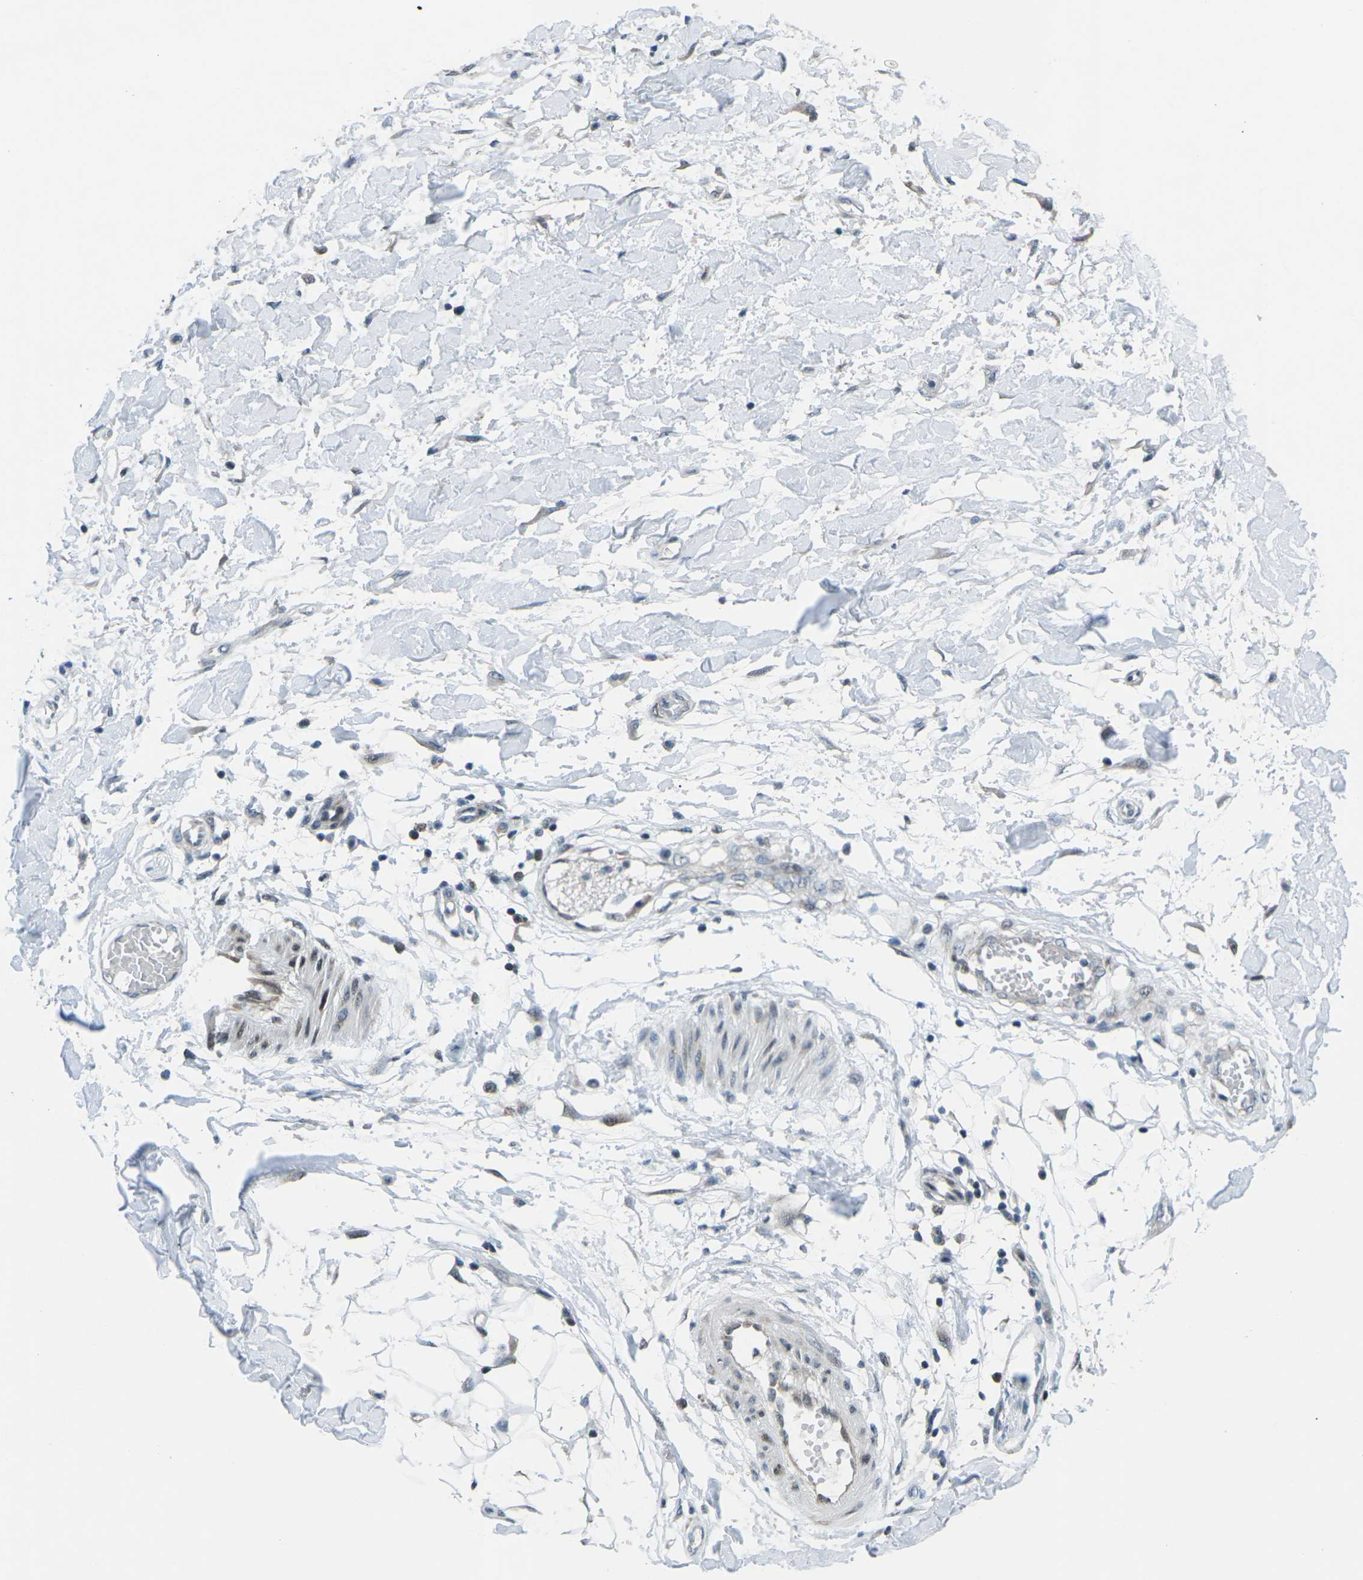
{"staining": {"intensity": "negative", "quantity": "none", "location": "none"}, "tissue": "adipose tissue", "cell_type": "Adipocytes", "image_type": "normal", "snomed": [{"axis": "morphology", "description": "Normal tissue, NOS"}, {"axis": "morphology", "description": "Squamous cell carcinoma, NOS"}, {"axis": "topography", "description": "Skin"}, {"axis": "topography", "description": "Peripheral nerve tissue"}], "caption": "The histopathology image reveals no staining of adipocytes in unremarkable adipose tissue.", "gene": "MBNL1", "patient": {"sex": "male", "age": 83}}